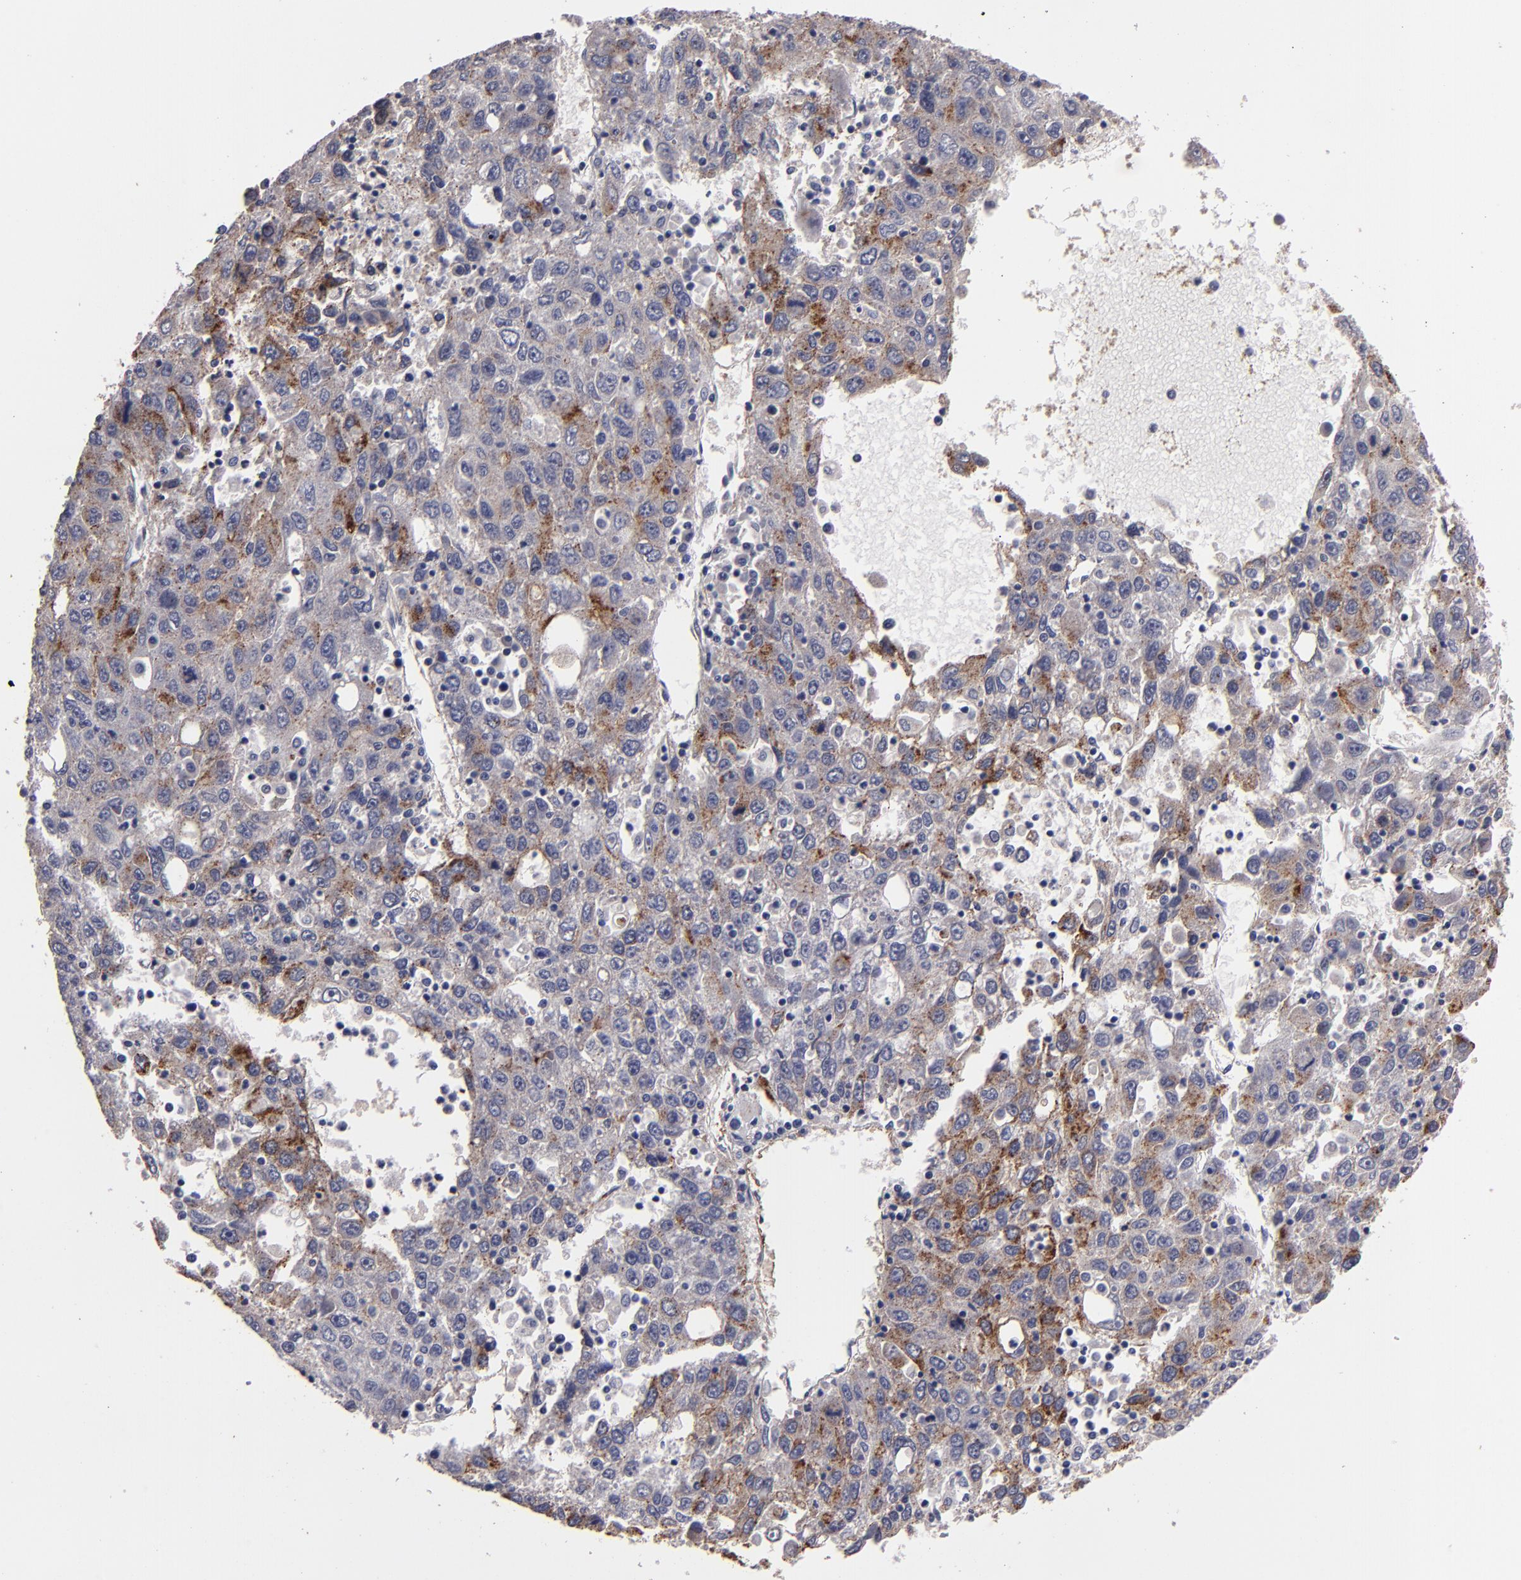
{"staining": {"intensity": "moderate", "quantity": "25%-75%", "location": "cytoplasmic/membranous"}, "tissue": "liver cancer", "cell_type": "Tumor cells", "image_type": "cancer", "snomed": [{"axis": "morphology", "description": "Carcinoma, Hepatocellular, NOS"}, {"axis": "topography", "description": "Liver"}], "caption": "High-magnification brightfield microscopy of liver cancer stained with DAB (brown) and counterstained with hematoxylin (blue). tumor cells exhibit moderate cytoplasmic/membranous positivity is appreciated in approximately25%-75% of cells.", "gene": "CLDN5", "patient": {"sex": "male", "age": 49}}